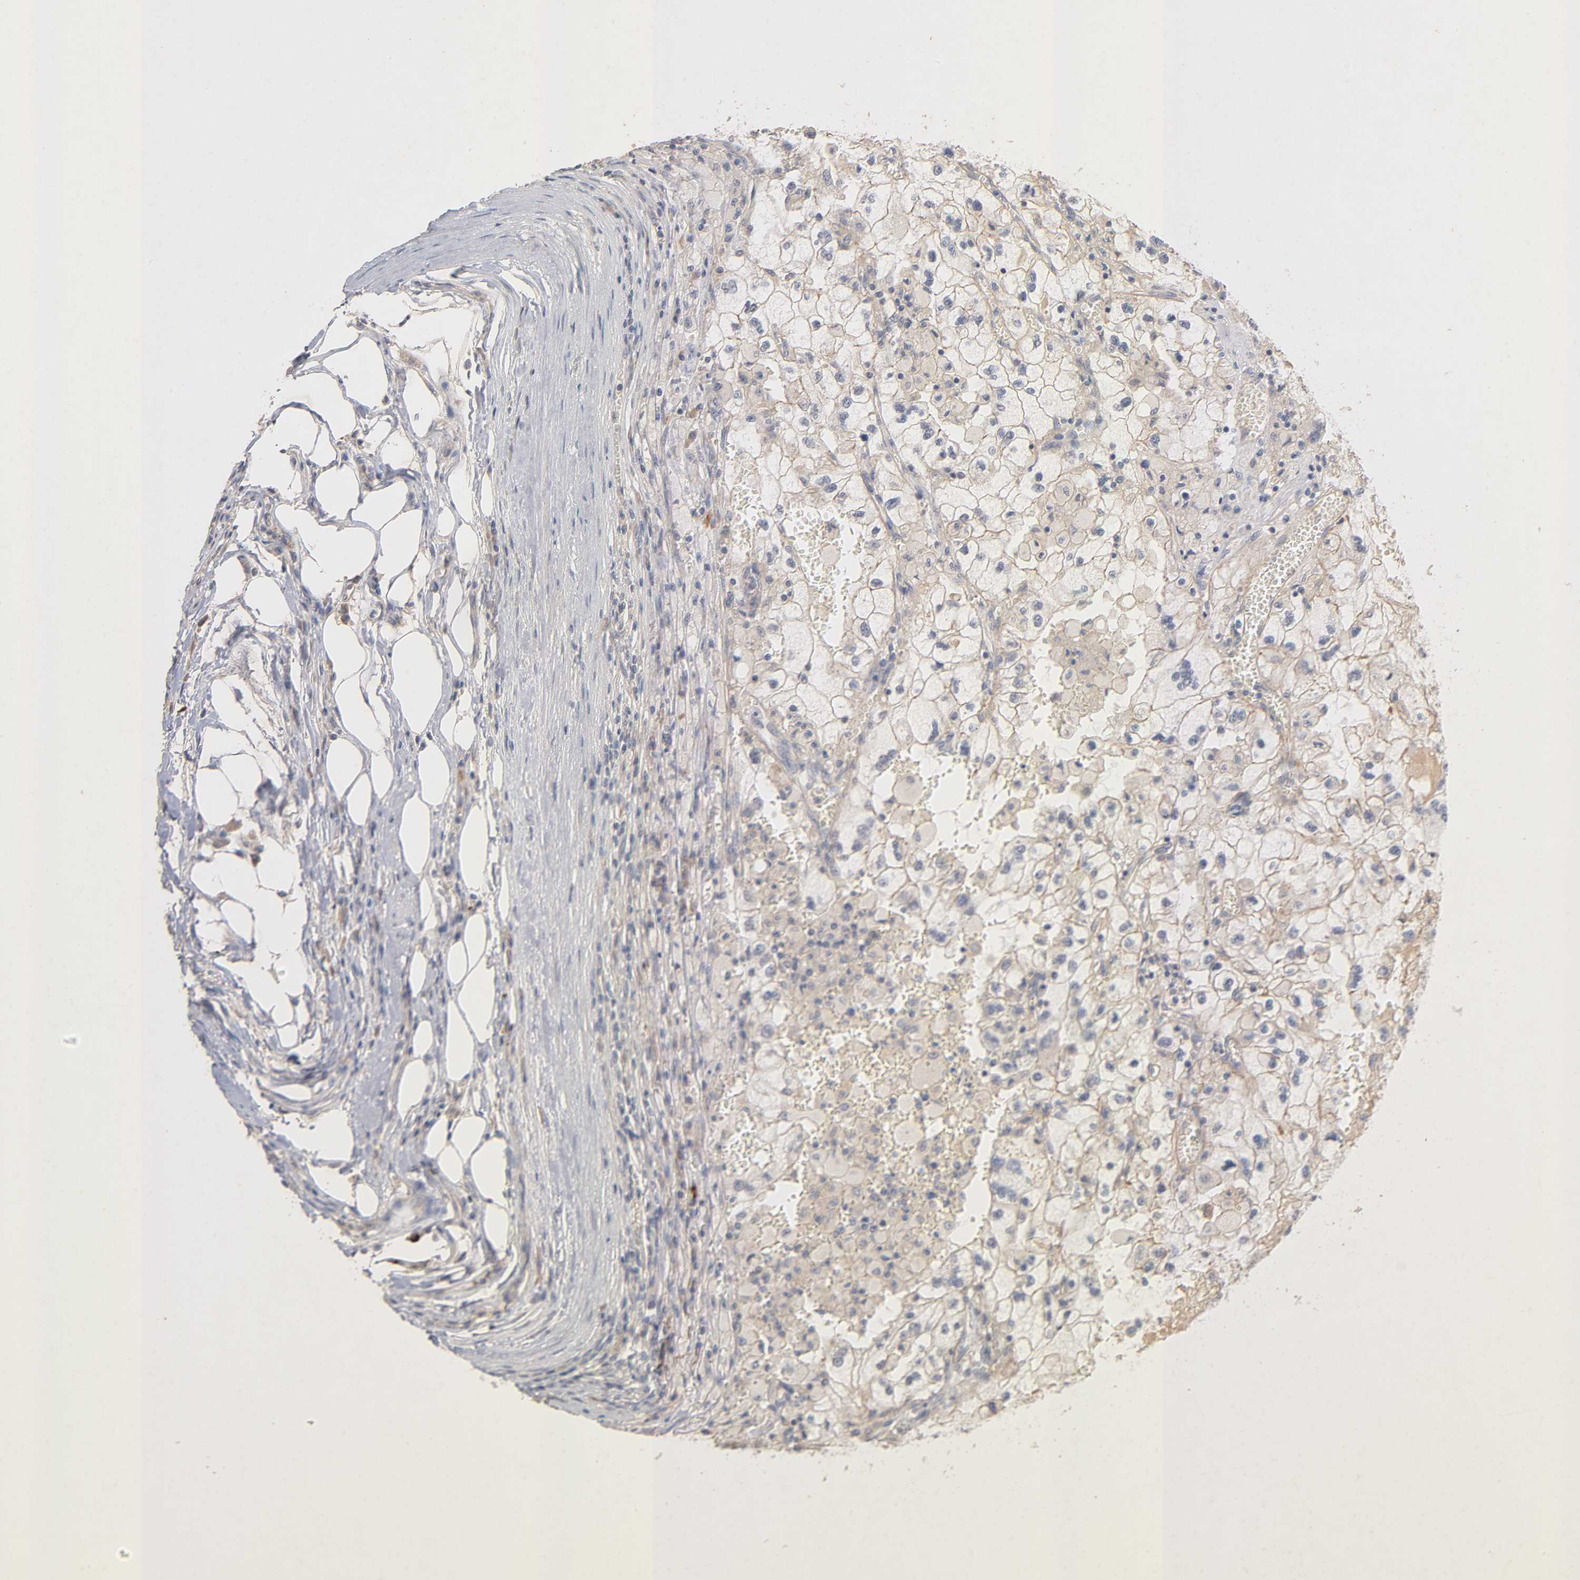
{"staining": {"intensity": "weak", "quantity": ">75%", "location": "cytoplasmic/membranous"}, "tissue": "renal cancer", "cell_type": "Tumor cells", "image_type": "cancer", "snomed": [{"axis": "morphology", "description": "Normal tissue, NOS"}, {"axis": "morphology", "description": "Adenocarcinoma, NOS"}, {"axis": "topography", "description": "Kidney"}], "caption": "High-magnification brightfield microscopy of renal adenocarcinoma stained with DAB (3,3'-diaminobenzidine) (brown) and counterstained with hematoxylin (blue). tumor cells exhibit weak cytoplasmic/membranous positivity is seen in about>75% of cells.", "gene": "PDZD11", "patient": {"sex": "male", "age": 71}}